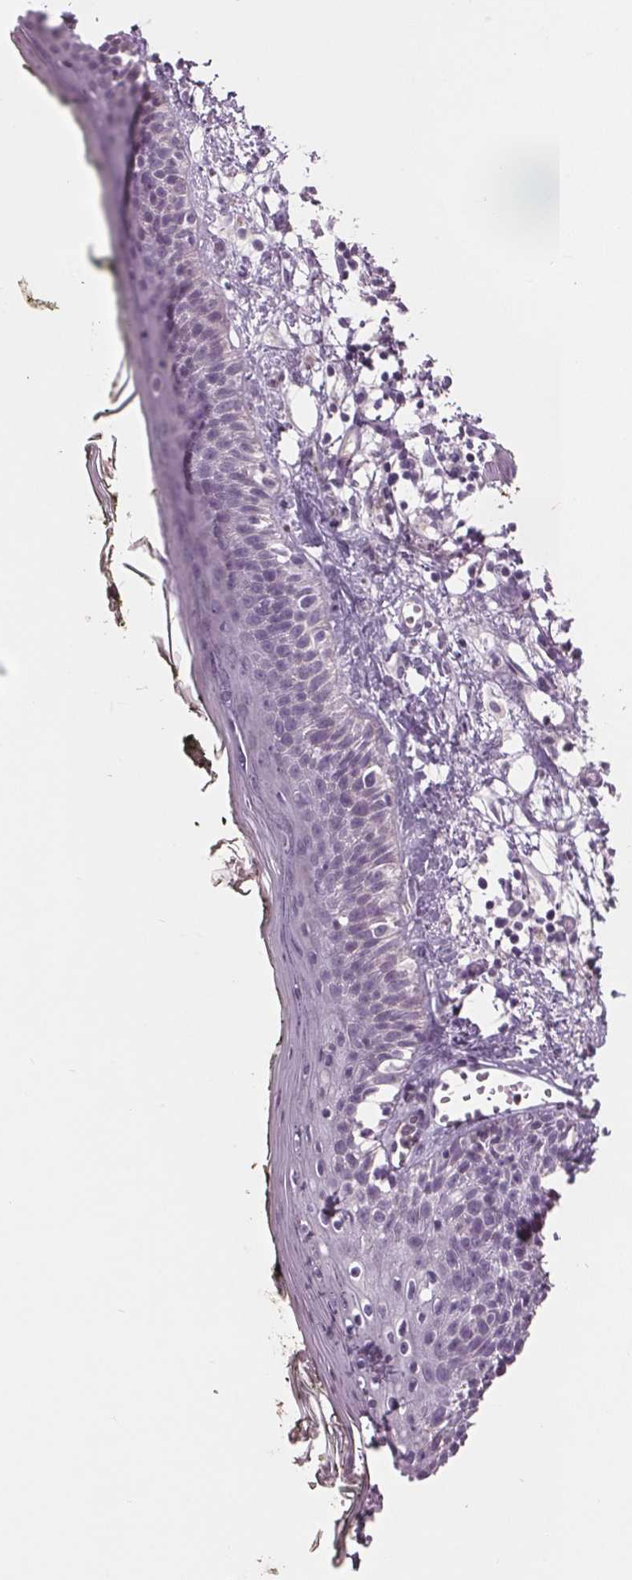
{"staining": {"intensity": "negative", "quantity": "none", "location": "none"}, "tissue": "skin", "cell_type": "Fibroblasts", "image_type": "normal", "snomed": [{"axis": "morphology", "description": "Normal tissue, NOS"}, {"axis": "topography", "description": "Skin"}], "caption": "This is a photomicrograph of IHC staining of benign skin, which shows no expression in fibroblasts.", "gene": "PTPN14", "patient": {"sex": "male", "age": 76}}